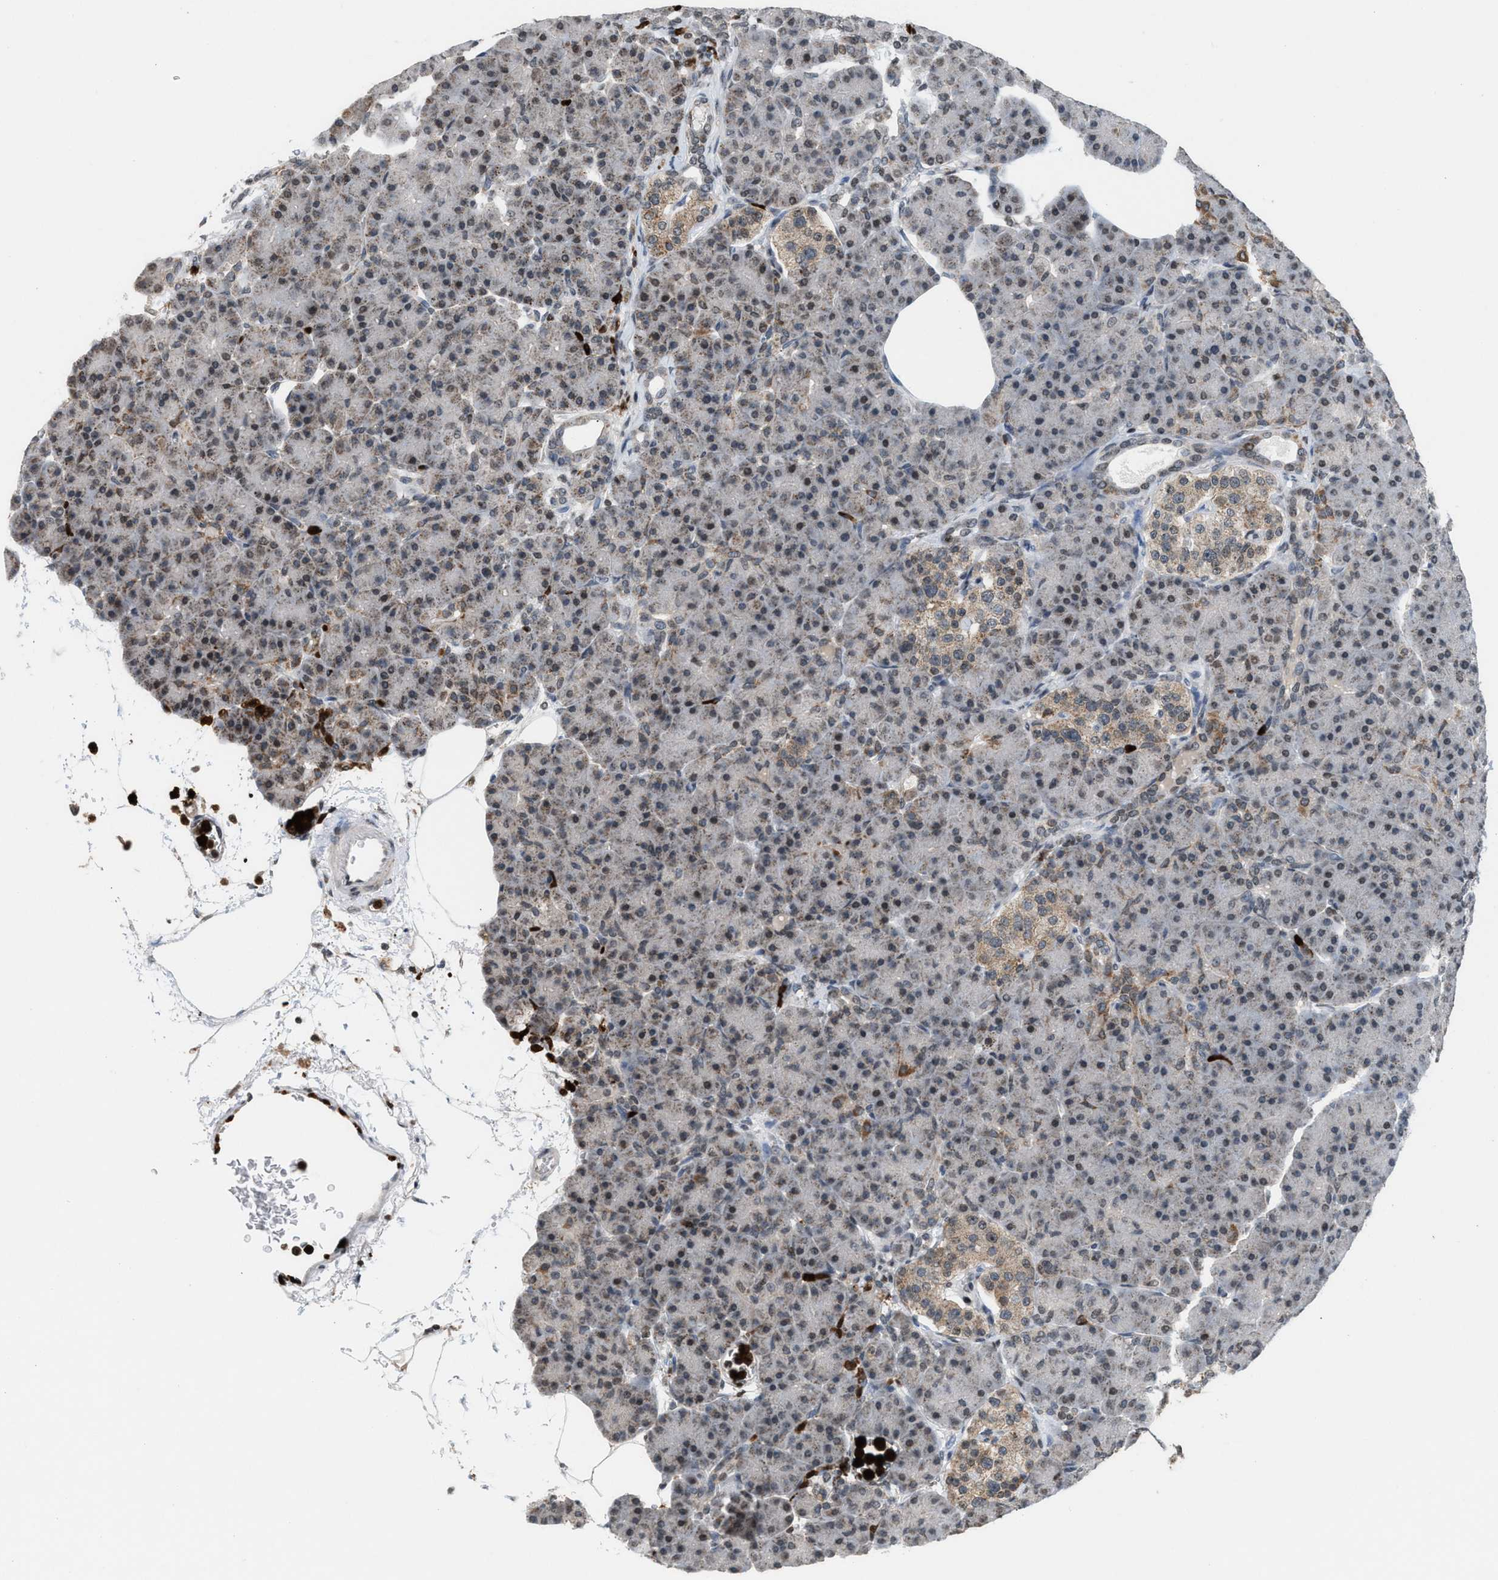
{"staining": {"intensity": "moderate", "quantity": "<25%", "location": "cytoplasmic/membranous"}, "tissue": "pancreas", "cell_type": "Exocrine glandular cells", "image_type": "normal", "snomed": [{"axis": "morphology", "description": "Normal tissue, NOS"}, {"axis": "topography", "description": "Pancreas"}], "caption": "Immunohistochemistry (IHC) micrograph of unremarkable pancreas stained for a protein (brown), which reveals low levels of moderate cytoplasmic/membranous expression in approximately <25% of exocrine glandular cells.", "gene": "PRUNE2", "patient": {"sex": "female", "age": 70}}